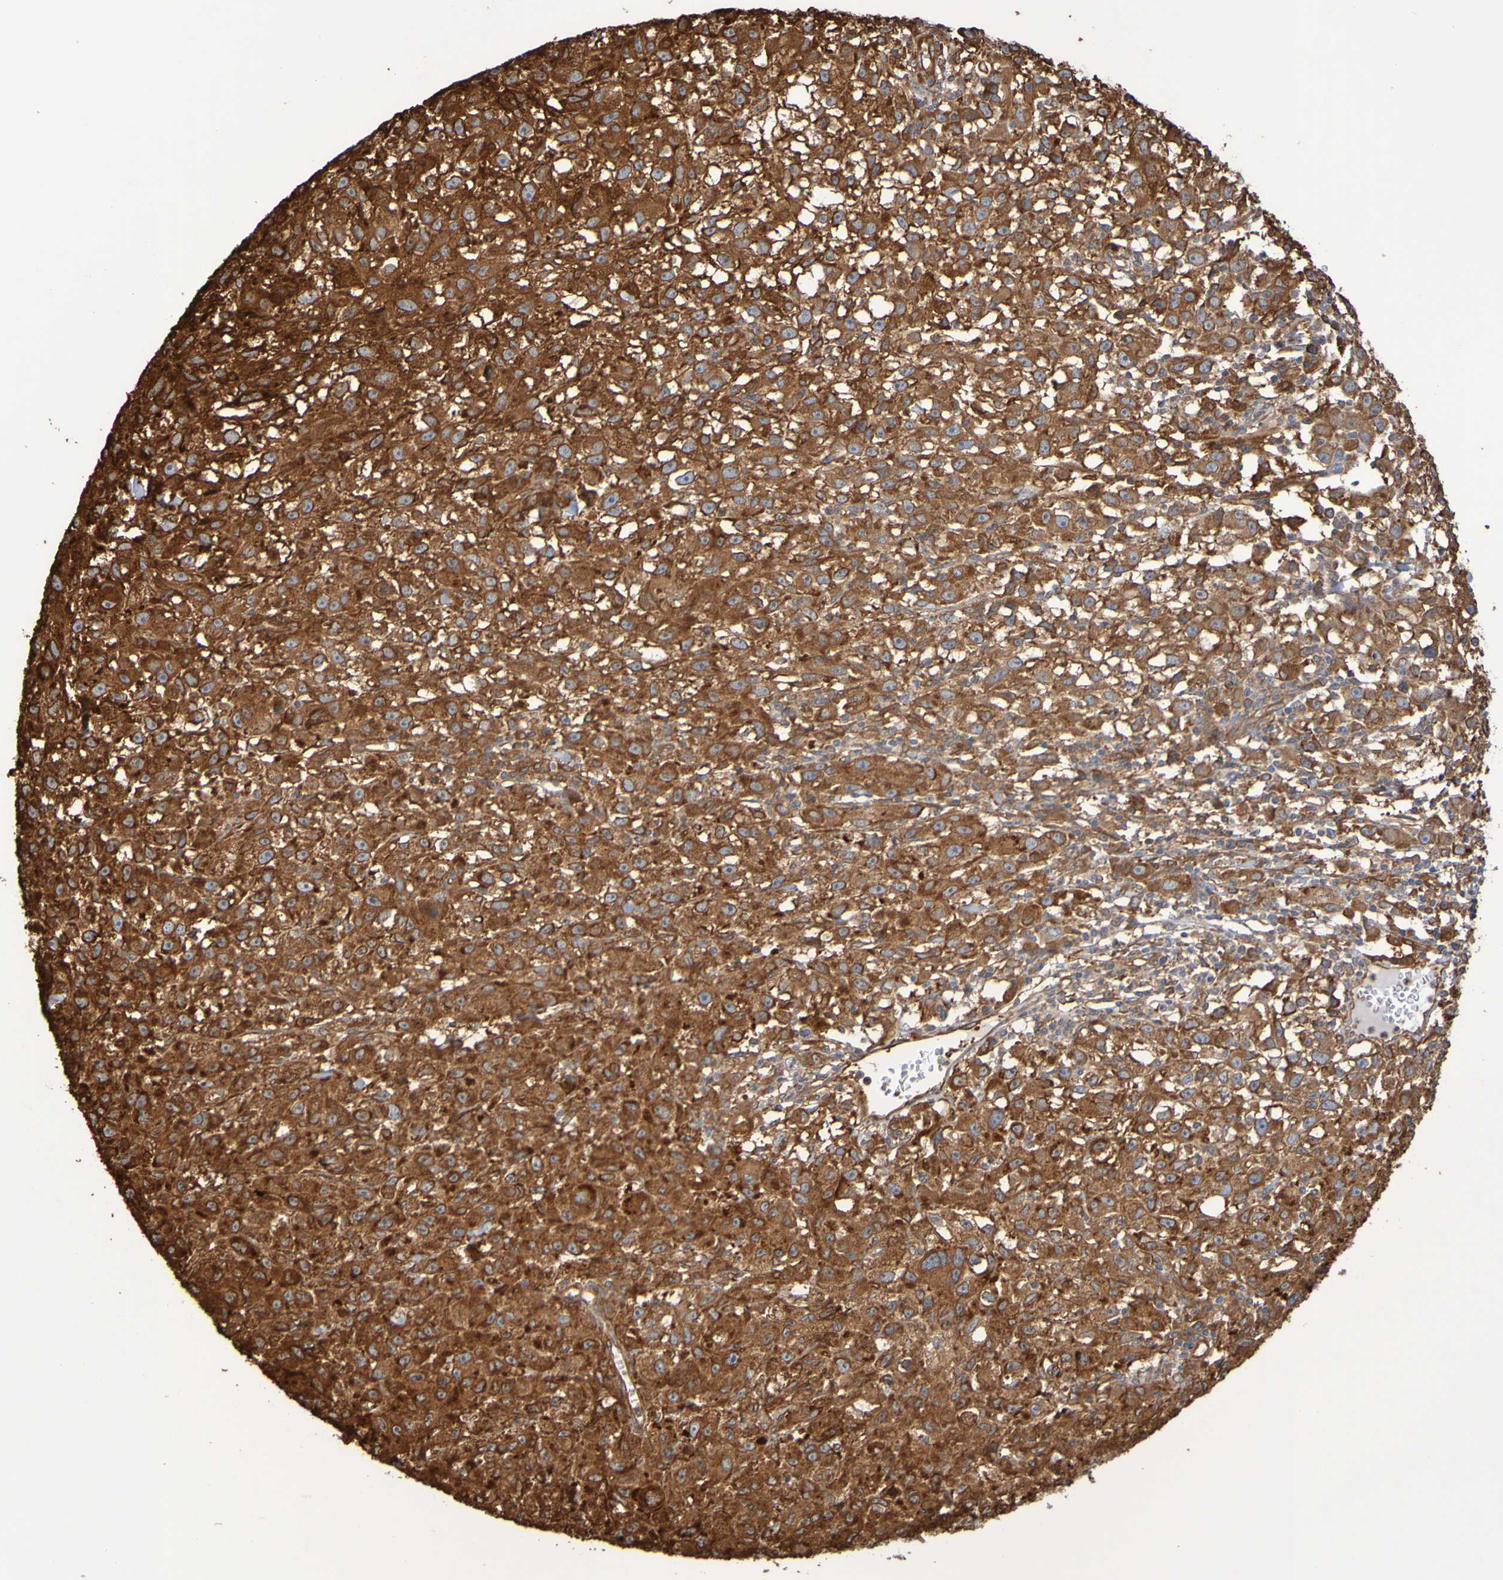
{"staining": {"intensity": "strong", "quantity": ">75%", "location": "cytoplasmic/membranous"}, "tissue": "melanoma", "cell_type": "Tumor cells", "image_type": "cancer", "snomed": [{"axis": "morphology", "description": "Malignant melanoma, NOS"}, {"axis": "topography", "description": "Skin"}], "caption": "This is an image of immunohistochemistry (IHC) staining of malignant melanoma, which shows strong expression in the cytoplasmic/membranous of tumor cells.", "gene": "RAB11A", "patient": {"sex": "female", "age": 104}}